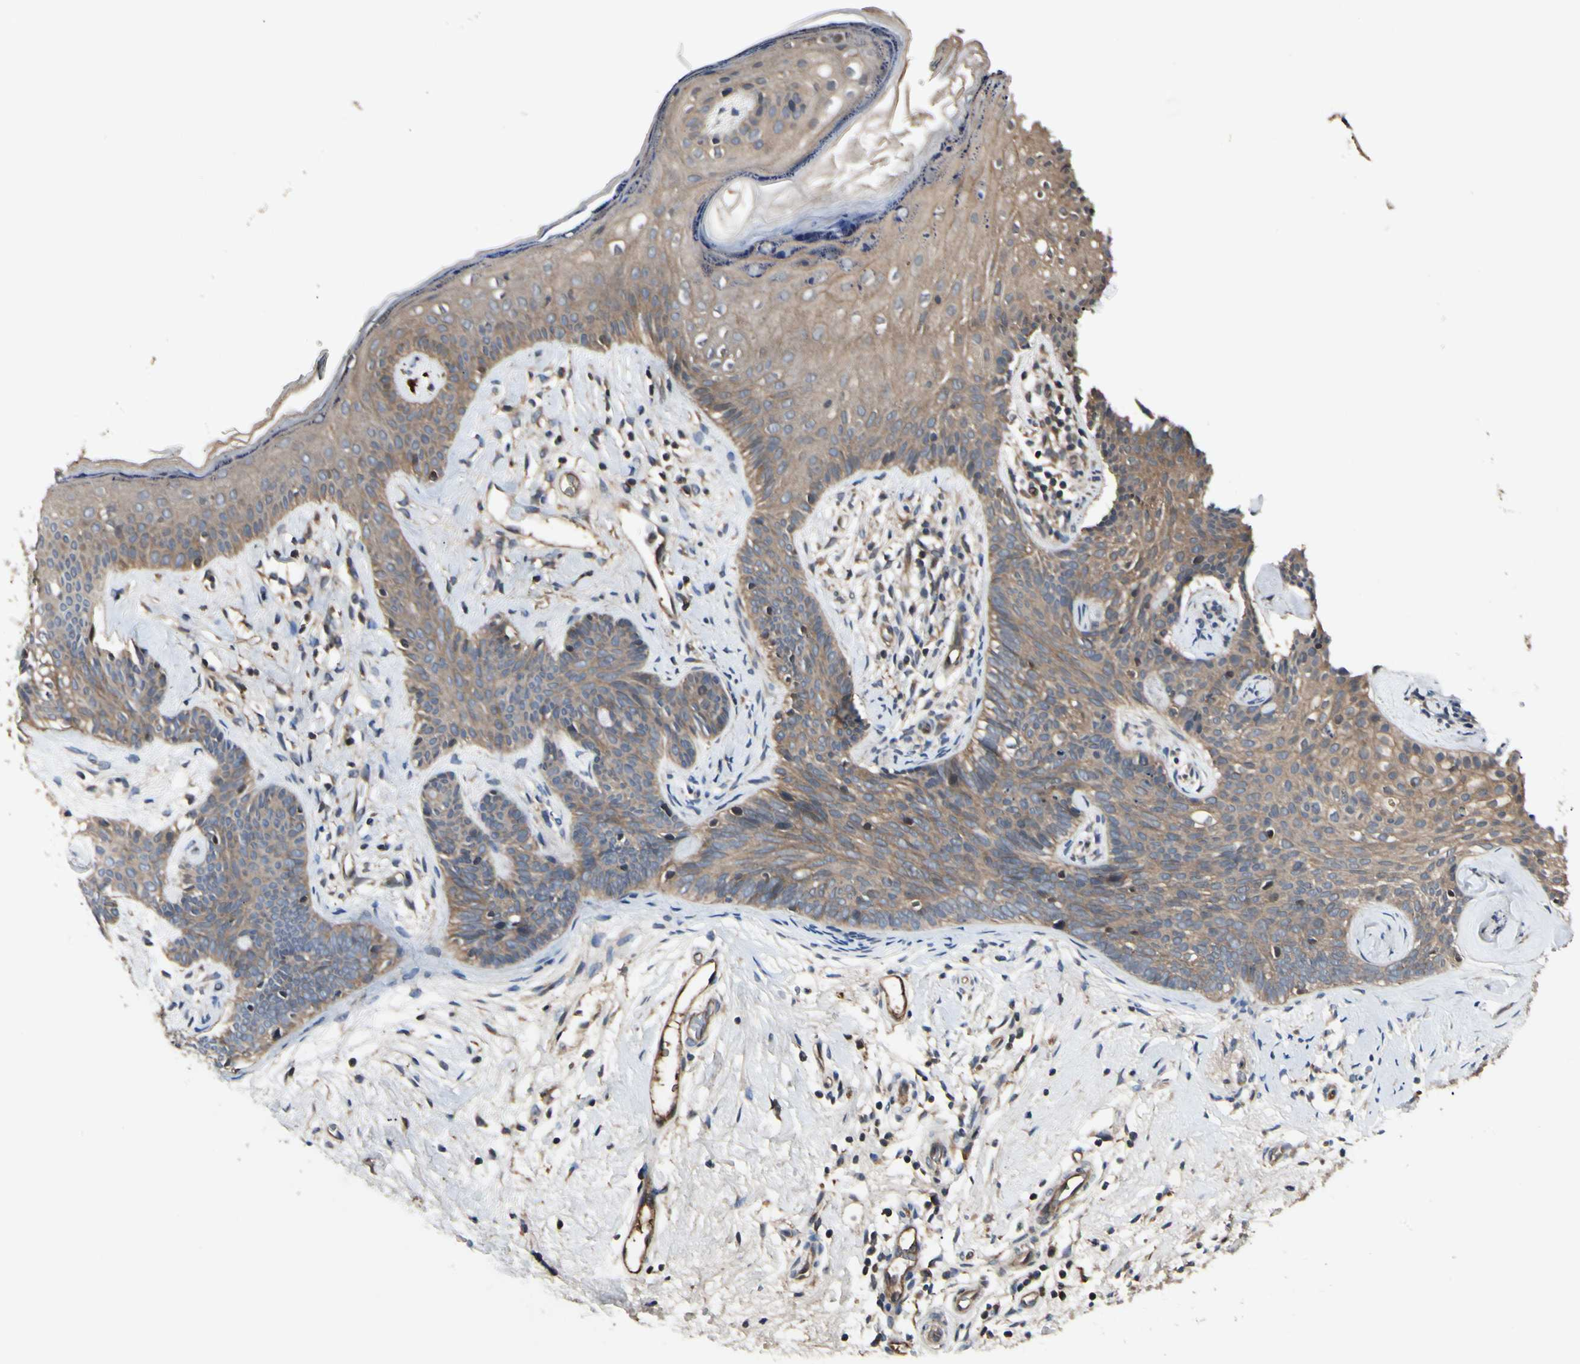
{"staining": {"intensity": "moderate", "quantity": ">75%", "location": "cytoplasmic/membranous"}, "tissue": "skin cancer", "cell_type": "Tumor cells", "image_type": "cancer", "snomed": [{"axis": "morphology", "description": "Developmental malformation"}, {"axis": "morphology", "description": "Basal cell carcinoma"}, {"axis": "topography", "description": "Skin"}], "caption": "Immunohistochemistry of skin cancer (basal cell carcinoma) displays medium levels of moderate cytoplasmic/membranous positivity in about >75% of tumor cells.", "gene": "RNF14", "patient": {"sex": "female", "age": 62}}